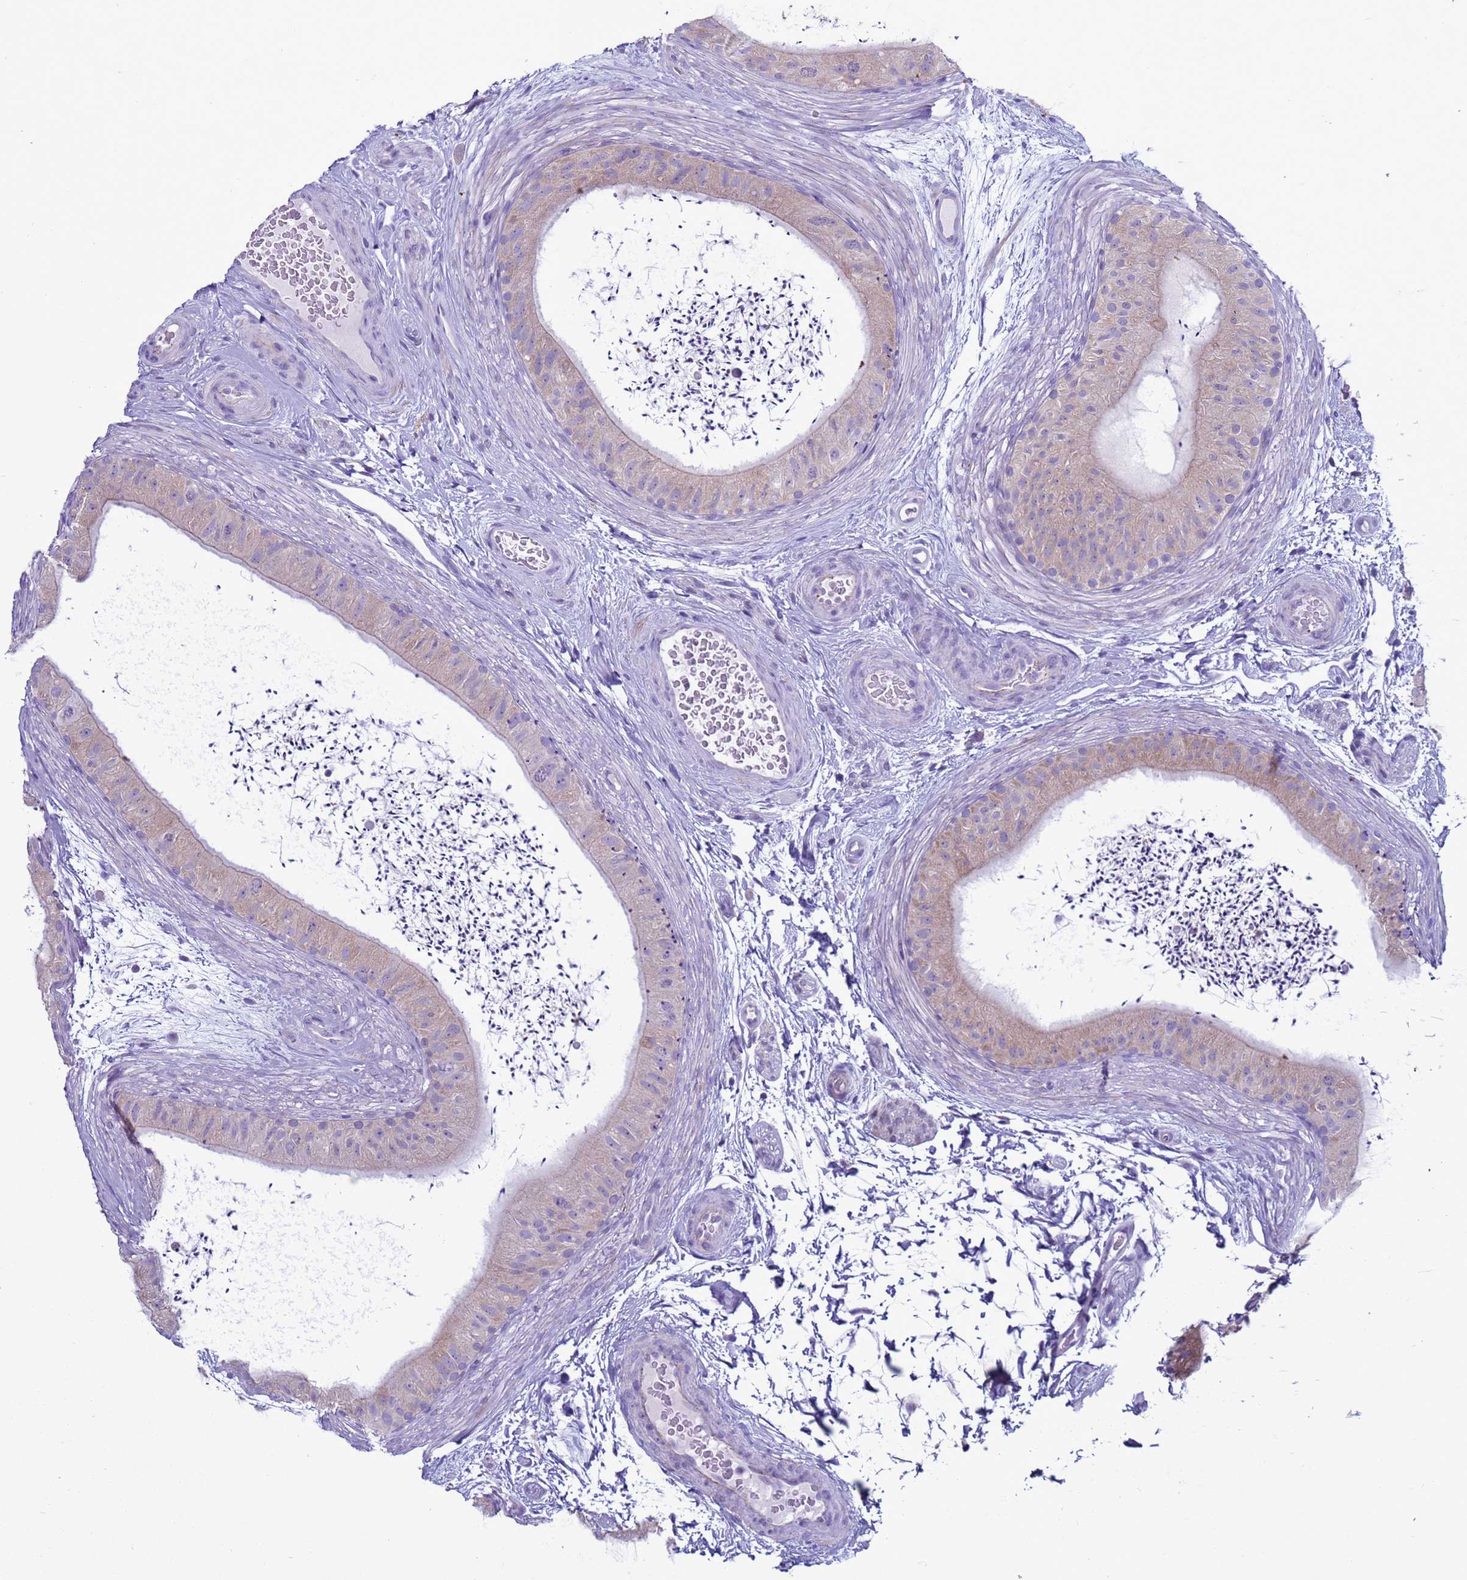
{"staining": {"intensity": "moderate", "quantity": "<25%", "location": "cytoplasmic/membranous"}, "tissue": "epididymis", "cell_type": "Glandular cells", "image_type": "normal", "snomed": [{"axis": "morphology", "description": "Normal tissue, NOS"}, {"axis": "topography", "description": "Epididymis"}], "caption": "Glandular cells demonstrate low levels of moderate cytoplasmic/membranous staining in about <25% of cells in unremarkable epididymis.", "gene": "ABHD17B", "patient": {"sex": "male", "age": 50}}